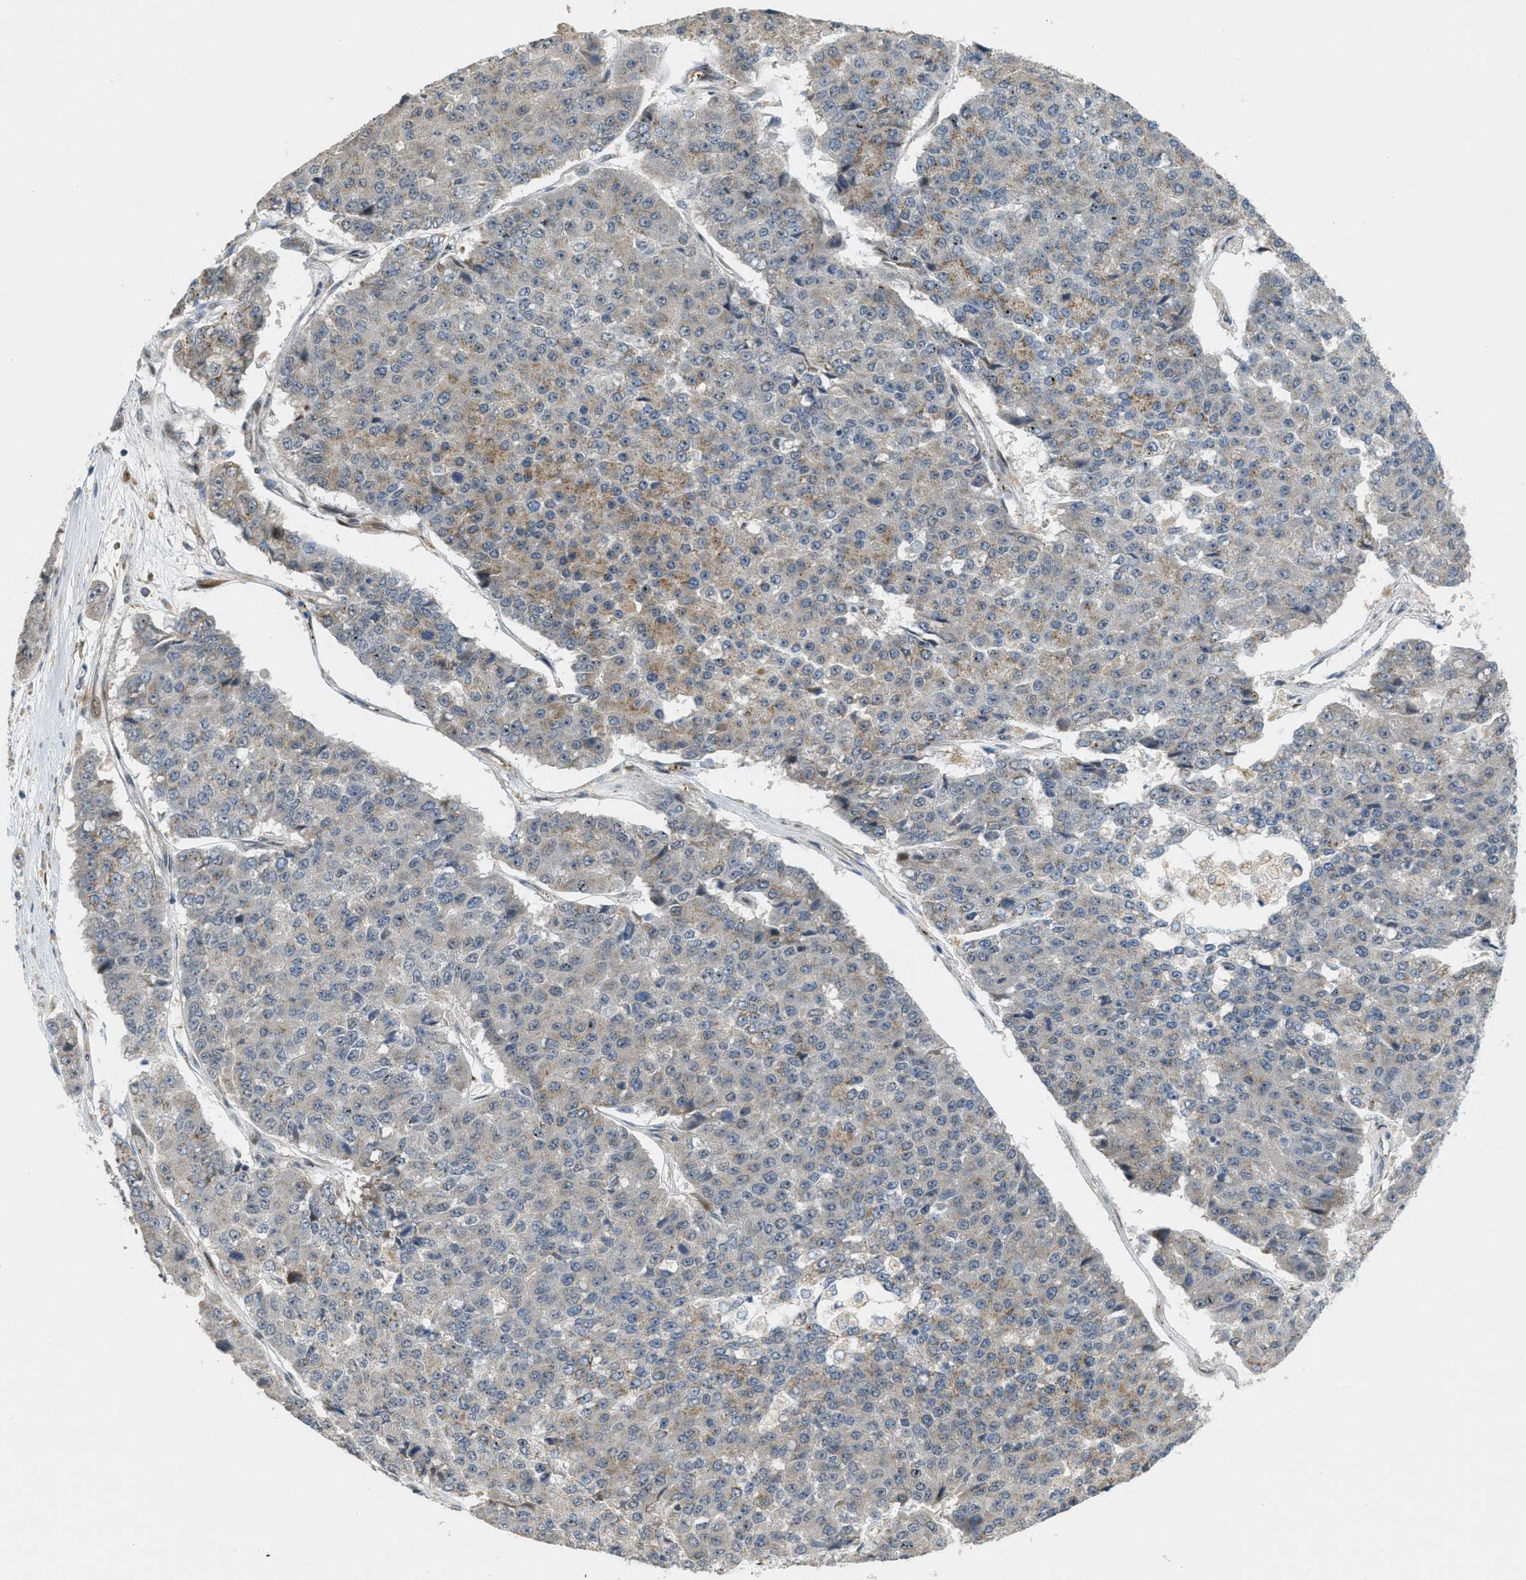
{"staining": {"intensity": "weak", "quantity": "25%-75%", "location": "cytoplasmic/membranous"}, "tissue": "pancreatic cancer", "cell_type": "Tumor cells", "image_type": "cancer", "snomed": [{"axis": "morphology", "description": "Adenocarcinoma, NOS"}, {"axis": "topography", "description": "Pancreas"}], "caption": "Weak cytoplasmic/membranous positivity for a protein is seen in approximately 25%-75% of tumor cells of pancreatic cancer (adenocarcinoma) using immunohistochemistry.", "gene": "ZFPL1", "patient": {"sex": "male", "age": 50}}